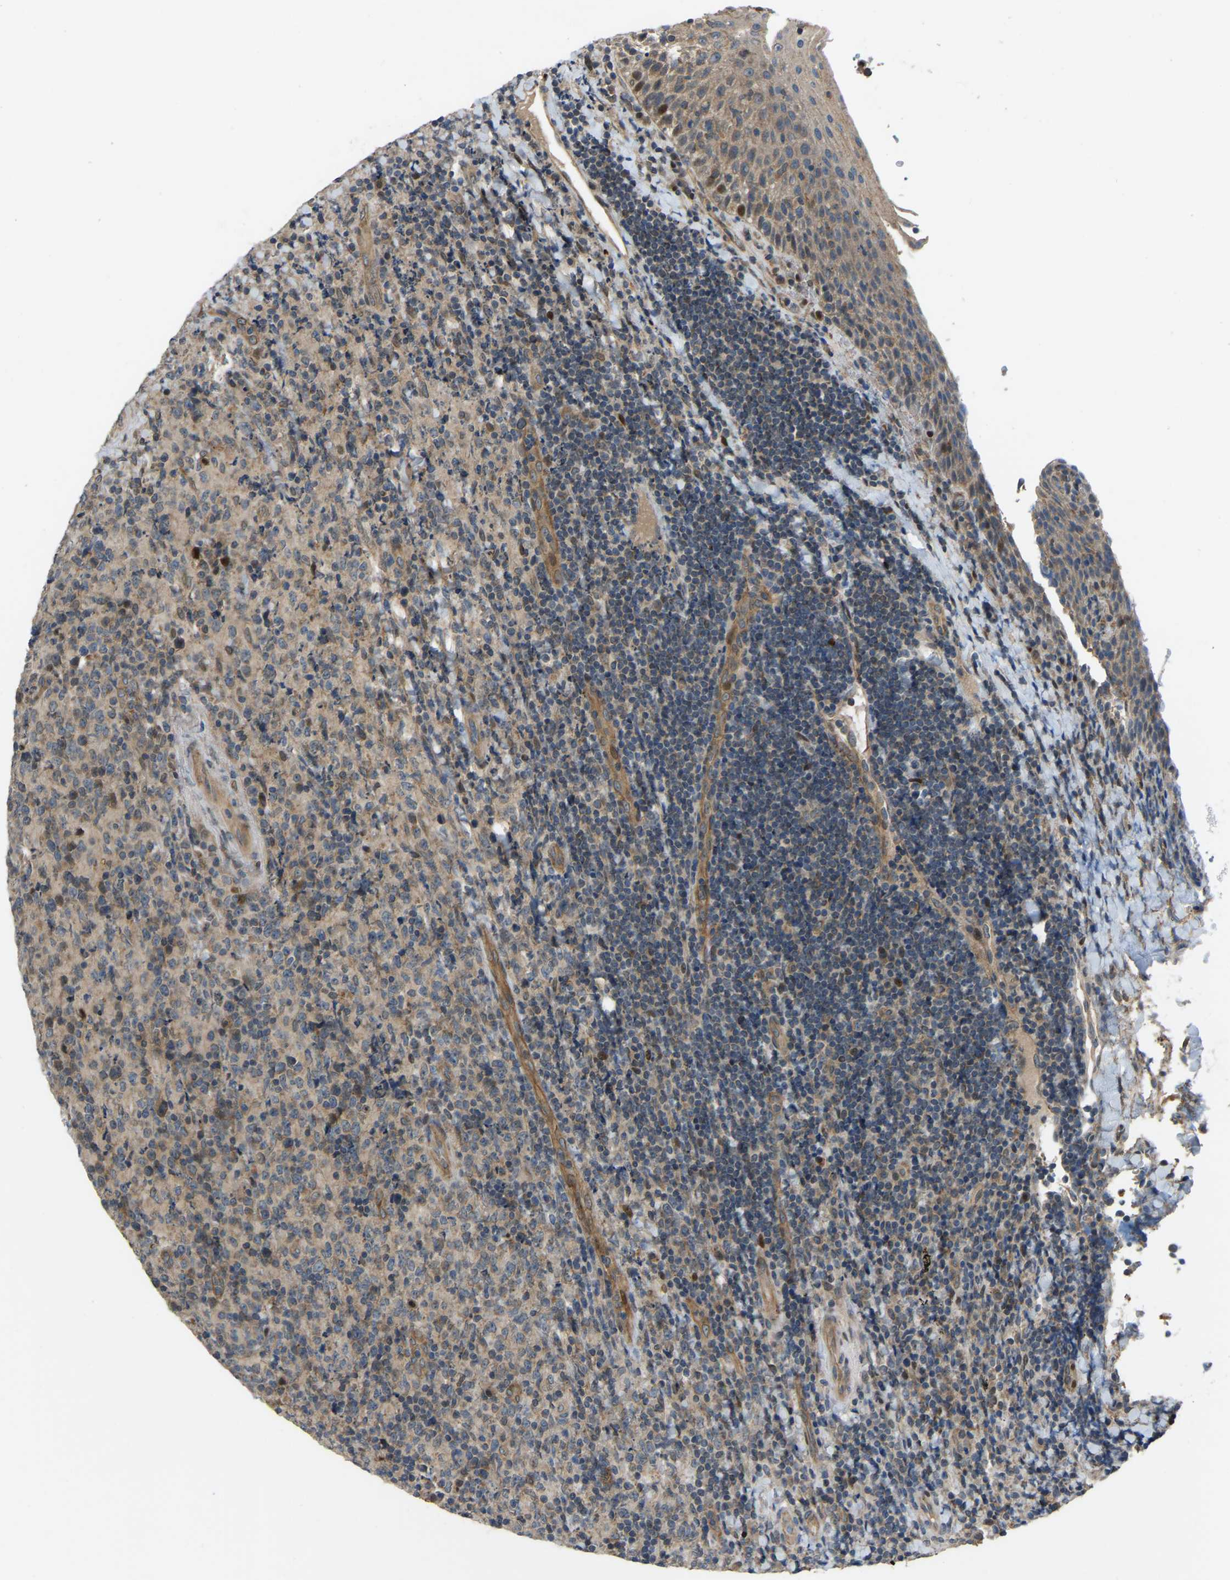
{"staining": {"intensity": "moderate", "quantity": ">75%", "location": "cytoplasmic/membranous"}, "tissue": "lymphoma", "cell_type": "Tumor cells", "image_type": "cancer", "snomed": [{"axis": "morphology", "description": "Malignant lymphoma, non-Hodgkin's type, High grade"}, {"axis": "topography", "description": "Tonsil"}], "caption": "Immunohistochemistry (IHC) of lymphoma demonstrates medium levels of moderate cytoplasmic/membranous staining in approximately >75% of tumor cells. Using DAB (3,3'-diaminobenzidine) (brown) and hematoxylin (blue) stains, captured at high magnification using brightfield microscopy.", "gene": "C21orf91", "patient": {"sex": "female", "age": 36}}